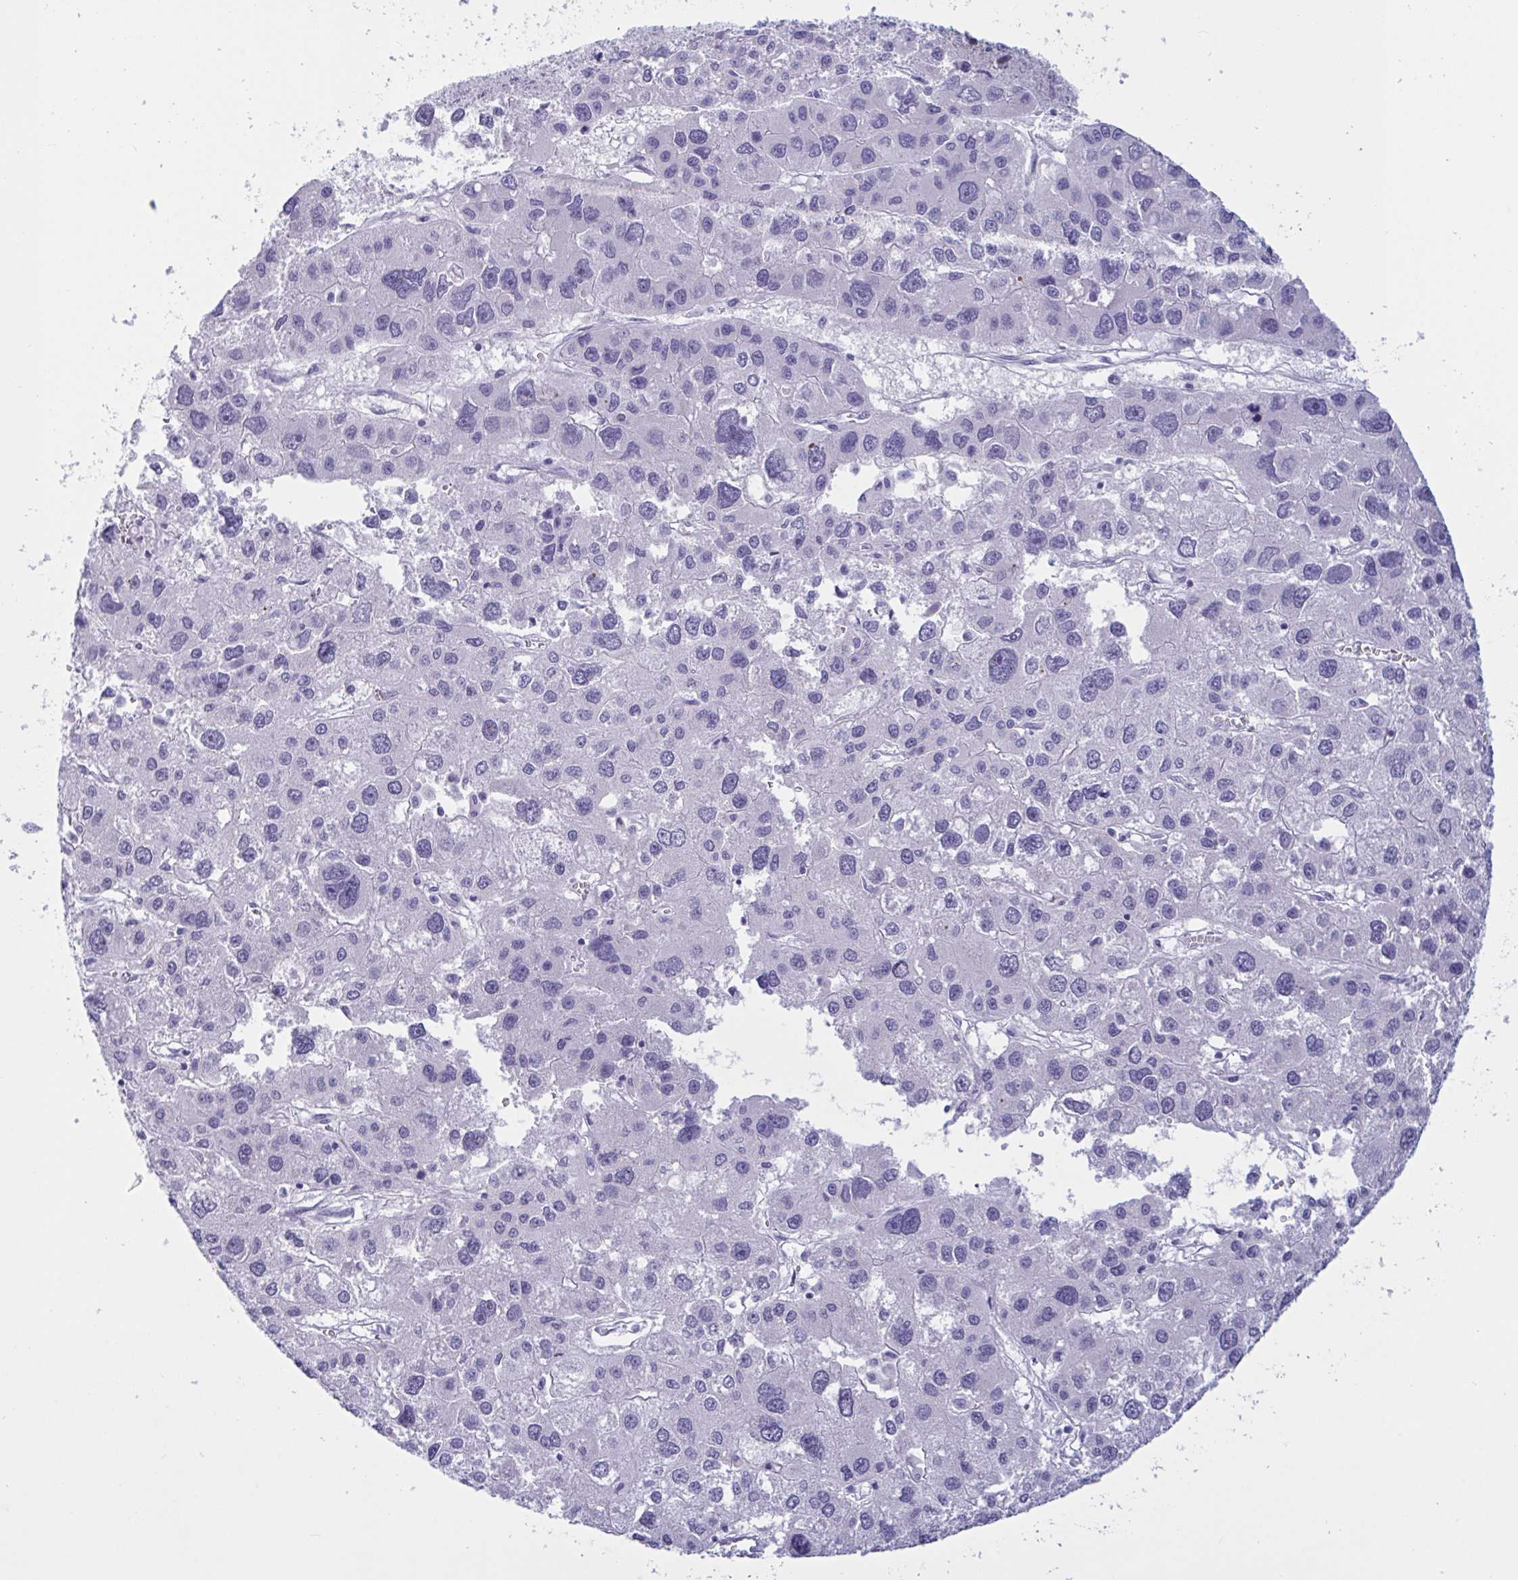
{"staining": {"intensity": "negative", "quantity": "none", "location": "none"}, "tissue": "liver cancer", "cell_type": "Tumor cells", "image_type": "cancer", "snomed": [{"axis": "morphology", "description": "Carcinoma, Hepatocellular, NOS"}, {"axis": "topography", "description": "Liver"}], "caption": "This is a photomicrograph of IHC staining of liver hepatocellular carcinoma, which shows no positivity in tumor cells. (Brightfield microscopy of DAB immunohistochemistry (IHC) at high magnification).", "gene": "OXLD1", "patient": {"sex": "male", "age": 73}}